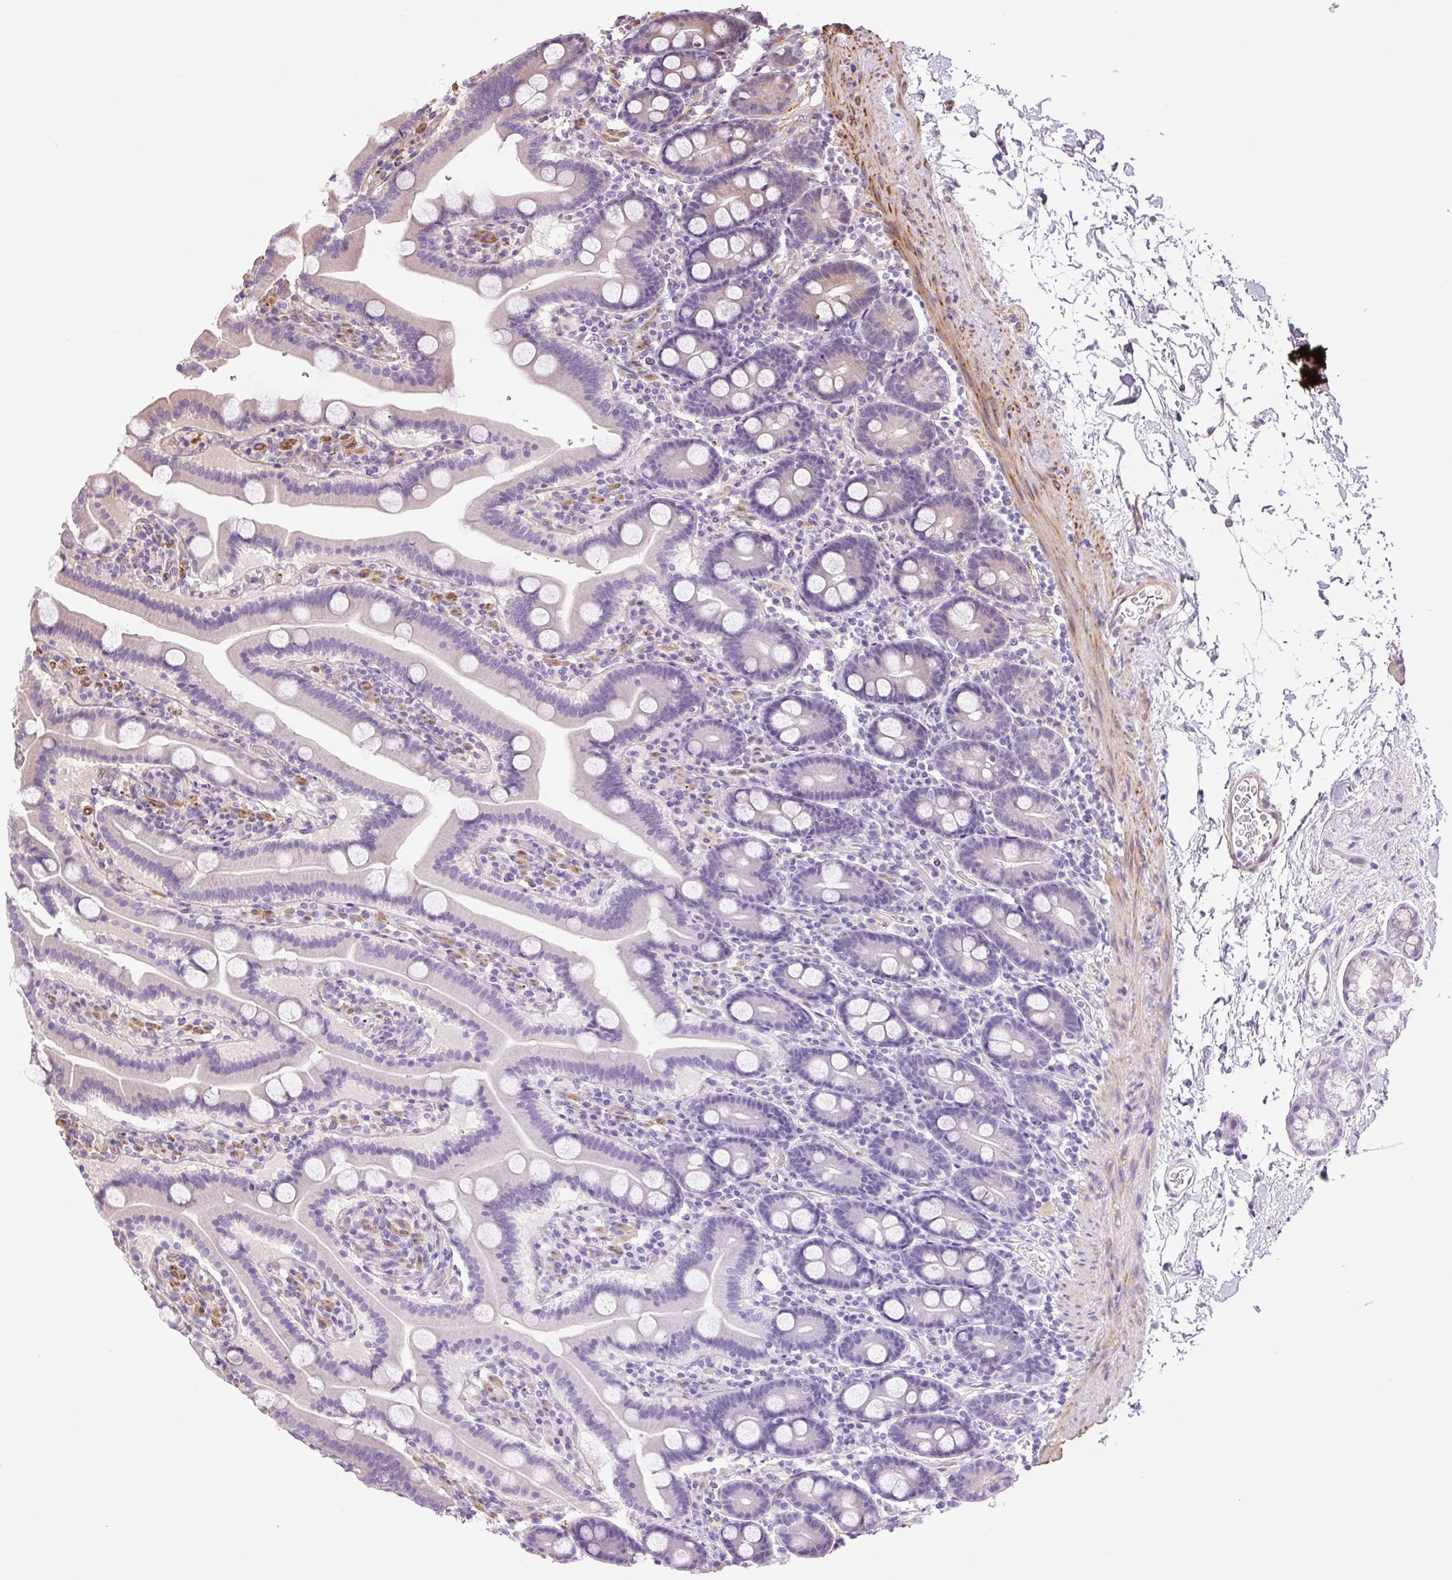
{"staining": {"intensity": "moderate", "quantity": "<25%", "location": "cytoplasmic/membranous"}, "tissue": "duodenum", "cell_type": "Glandular cells", "image_type": "normal", "snomed": [{"axis": "morphology", "description": "Normal tissue, NOS"}, {"axis": "topography", "description": "Duodenum"}], "caption": "Duodenum stained for a protein exhibits moderate cytoplasmic/membranous positivity in glandular cells.", "gene": "SEPTIN10", "patient": {"sex": "male", "age": 55}}